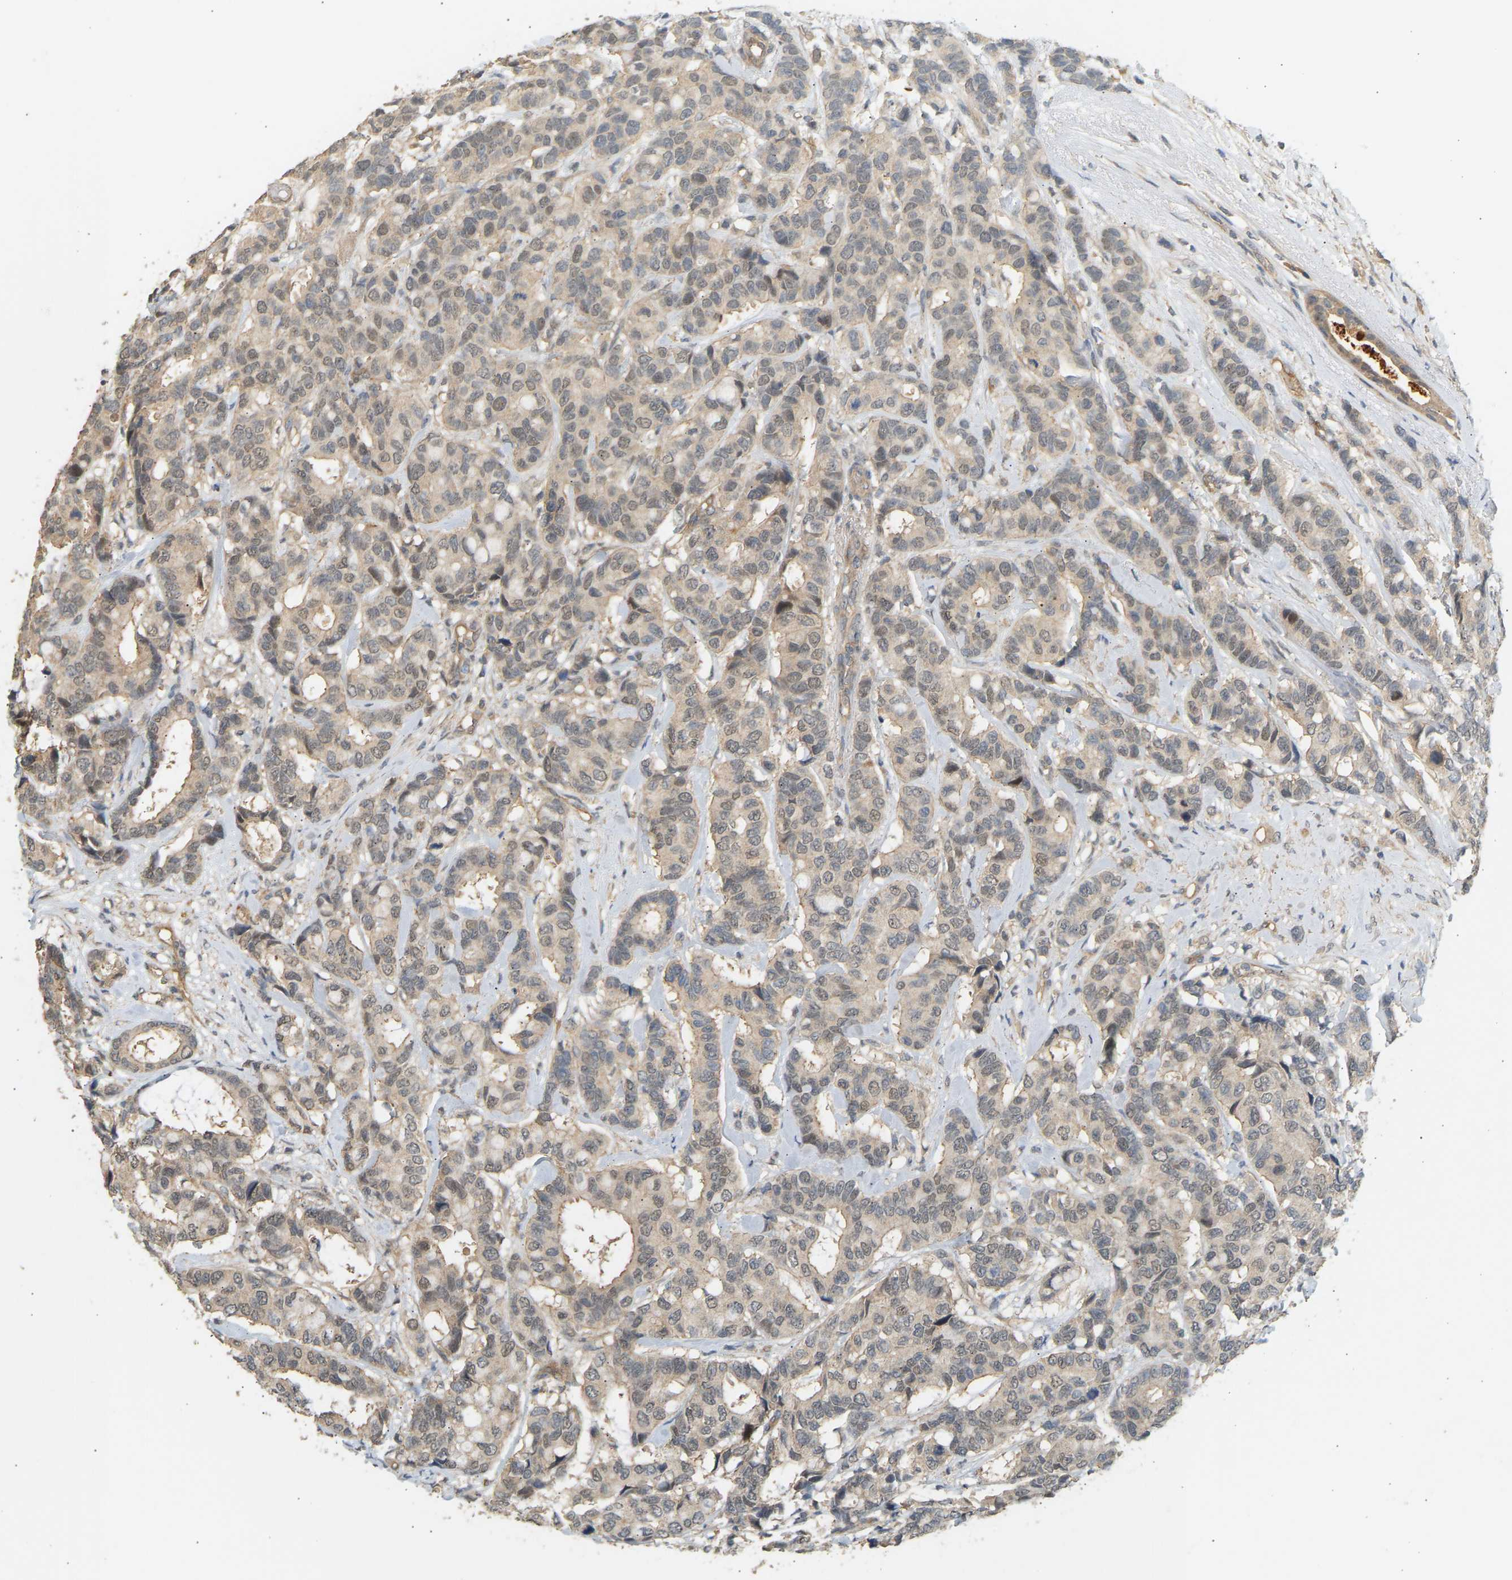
{"staining": {"intensity": "weak", "quantity": ">75%", "location": "cytoplasmic/membranous,nuclear"}, "tissue": "breast cancer", "cell_type": "Tumor cells", "image_type": "cancer", "snomed": [{"axis": "morphology", "description": "Duct carcinoma"}, {"axis": "topography", "description": "Breast"}], "caption": "Weak cytoplasmic/membranous and nuclear protein expression is appreciated in approximately >75% of tumor cells in invasive ductal carcinoma (breast).", "gene": "RGL1", "patient": {"sex": "female", "age": 87}}